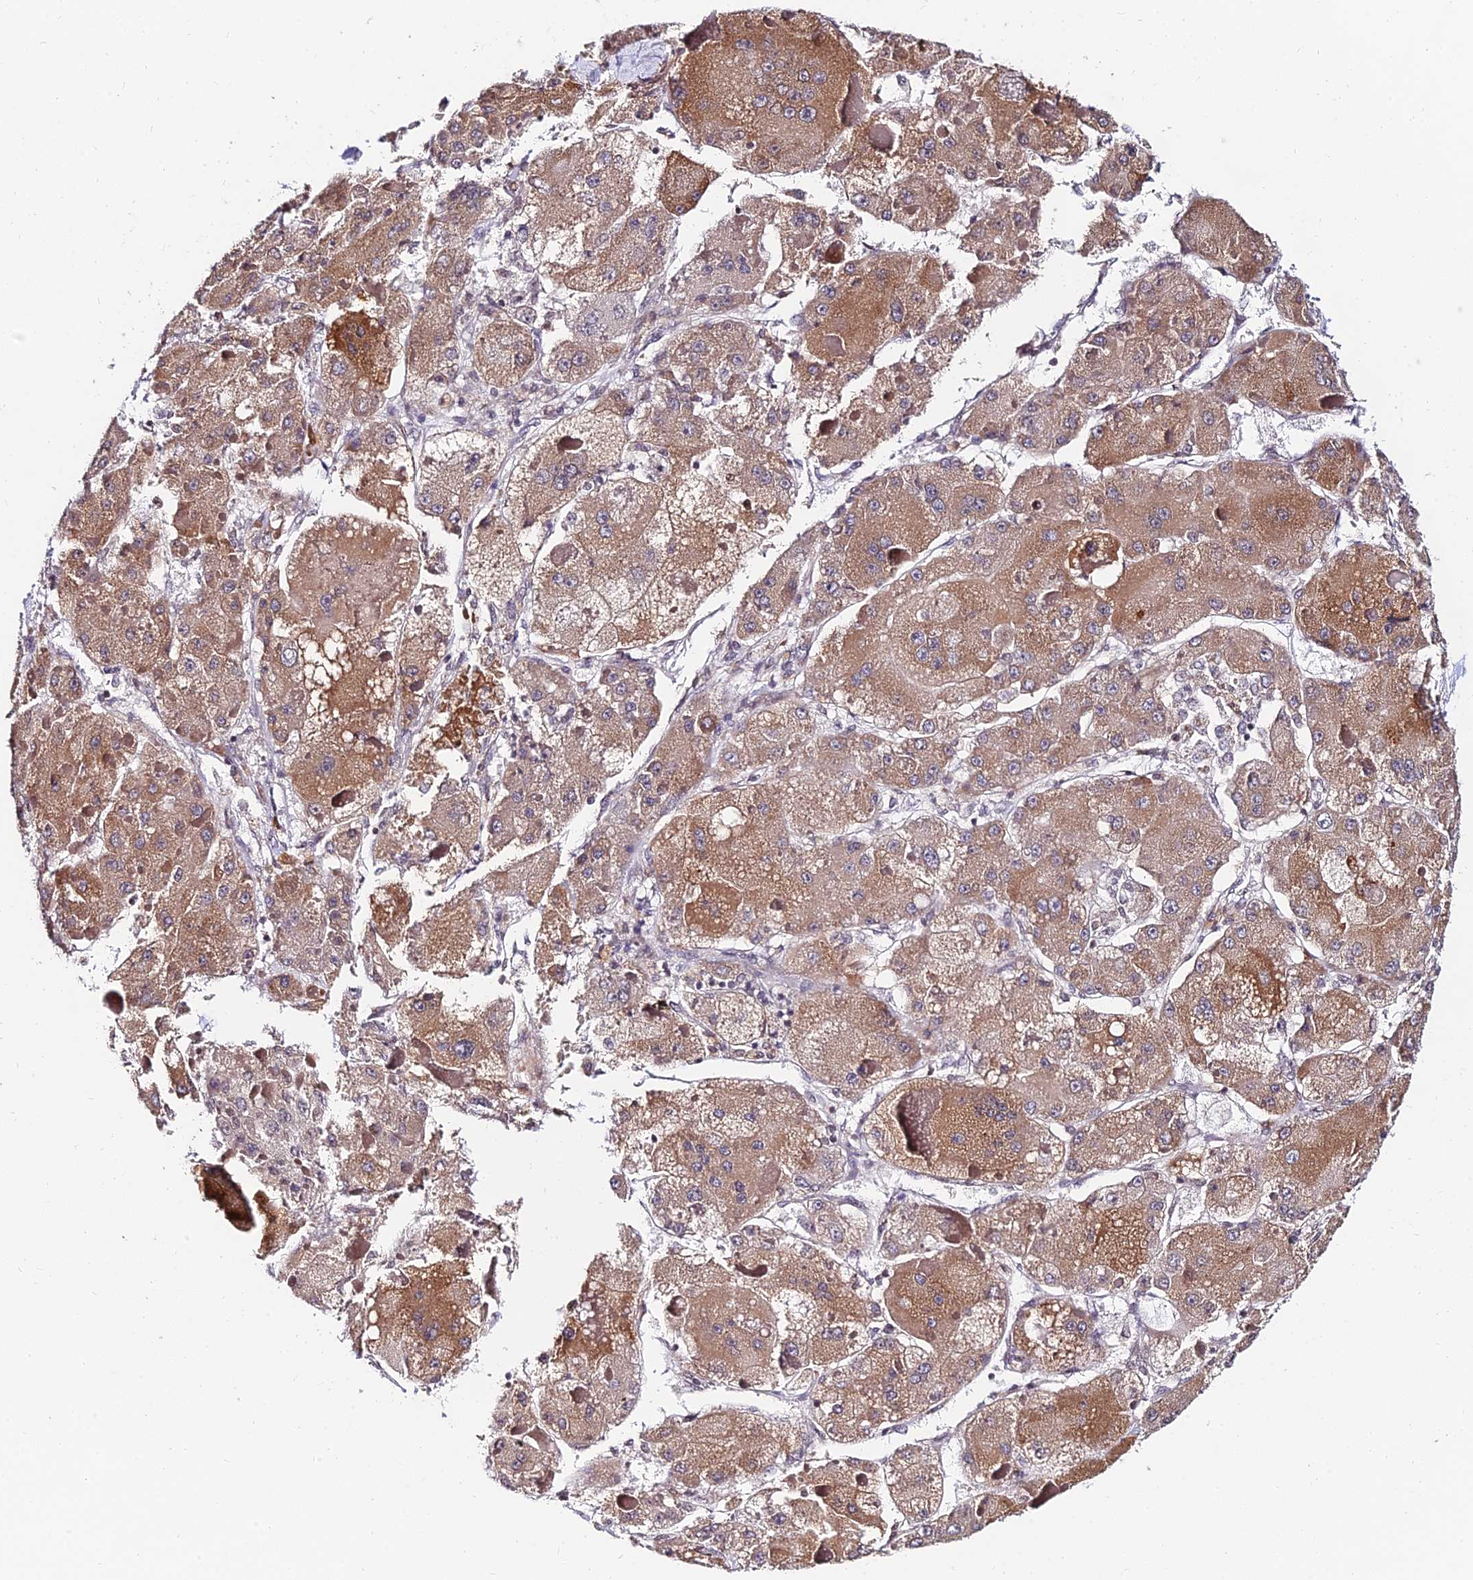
{"staining": {"intensity": "moderate", "quantity": "25%-75%", "location": "cytoplasmic/membranous"}, "tissue": "liver cancer", "cell_type": "Tumor cells", "image_type": "cancer", "snomed": [{"axis": "morphology", "description": "Carcinoma, Hepatocellular, NOS"}, {"axis": "topography", "description": "Liver"}], "caption": "Moderate cytoplasmic/membranous staining is appreciated in about 25%-75% of tumor cells in liver cancer (hepatocellular carcinoma).", "gene": "CDNF", "patient": {"sex": "female", "age": 73}}